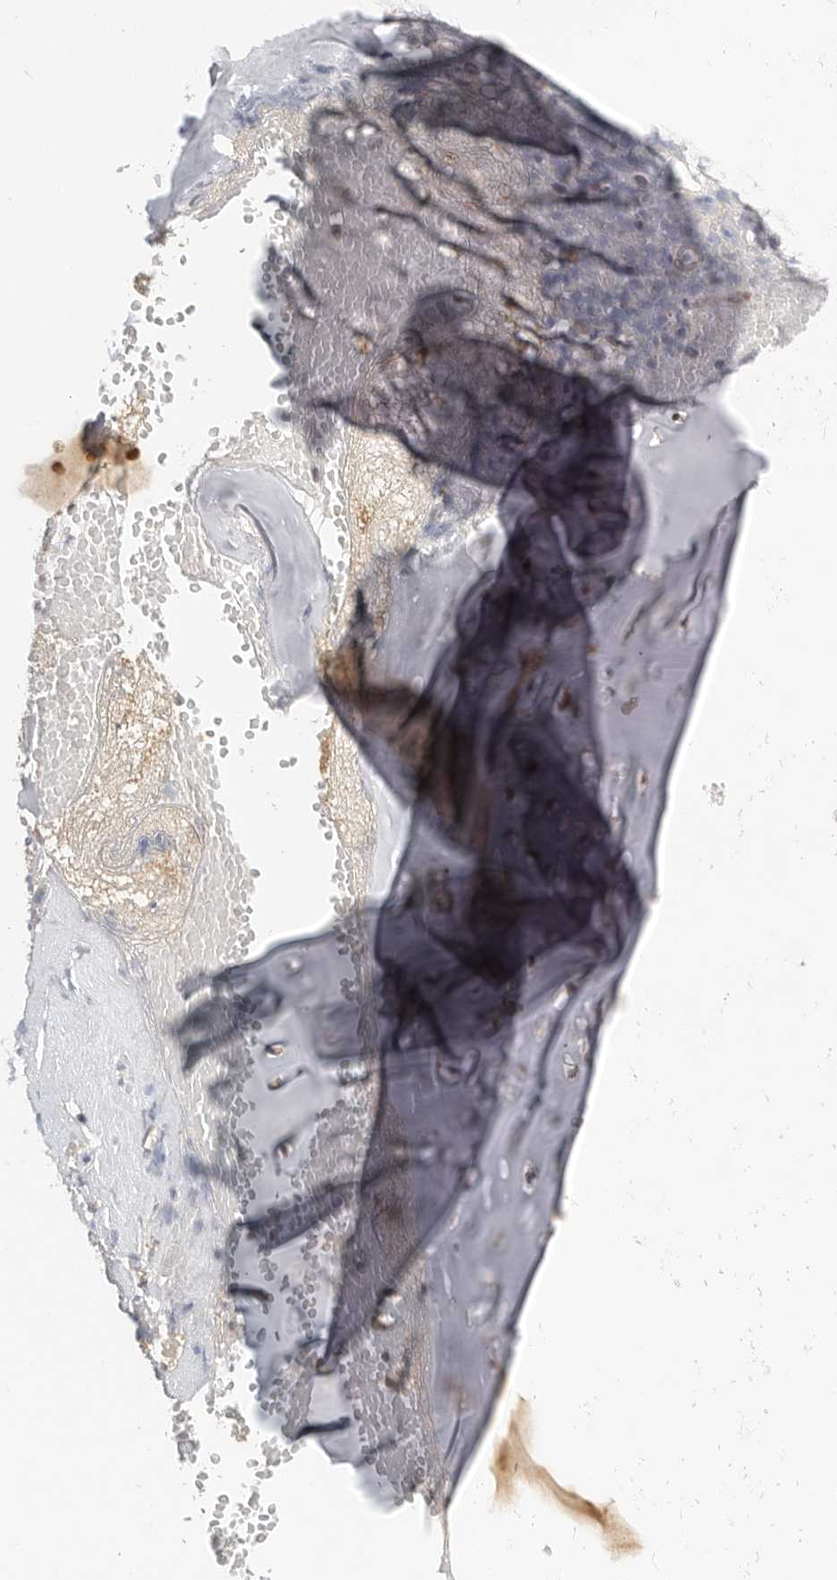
{"staining": {"intensity": "weak", "quantity": "25%-75%", "location": "cytoplasmic/membranous"}, "tissue": "adipose tissue", "cell_type": "Adipocytes", "image_type": "normal", "snomed": [{"axis": "morphology", "description": "Normal tissue, NOS"}, {"axis": "morphology", "description": "Basal cell carcinoma"}, {"axis": "topography", "description": "Cartilage tissue"}, {"axis": "topography", "description": "Nasopharynx"}, {"axis": "topography", "description": "Oral tissue"}], "caption": "A brown stain highlights weak cytoplasmic/membranous expression of a protein in adipocytes of normal adipose tissue. The staining was performed using DAB (3,3'-diaminobenzidine), with brown indicating positive protein expression. Nuclei are stained blue with hematoxylin.", "gene": "CCT8", "patient": {"sex": "female", "age": 77}}